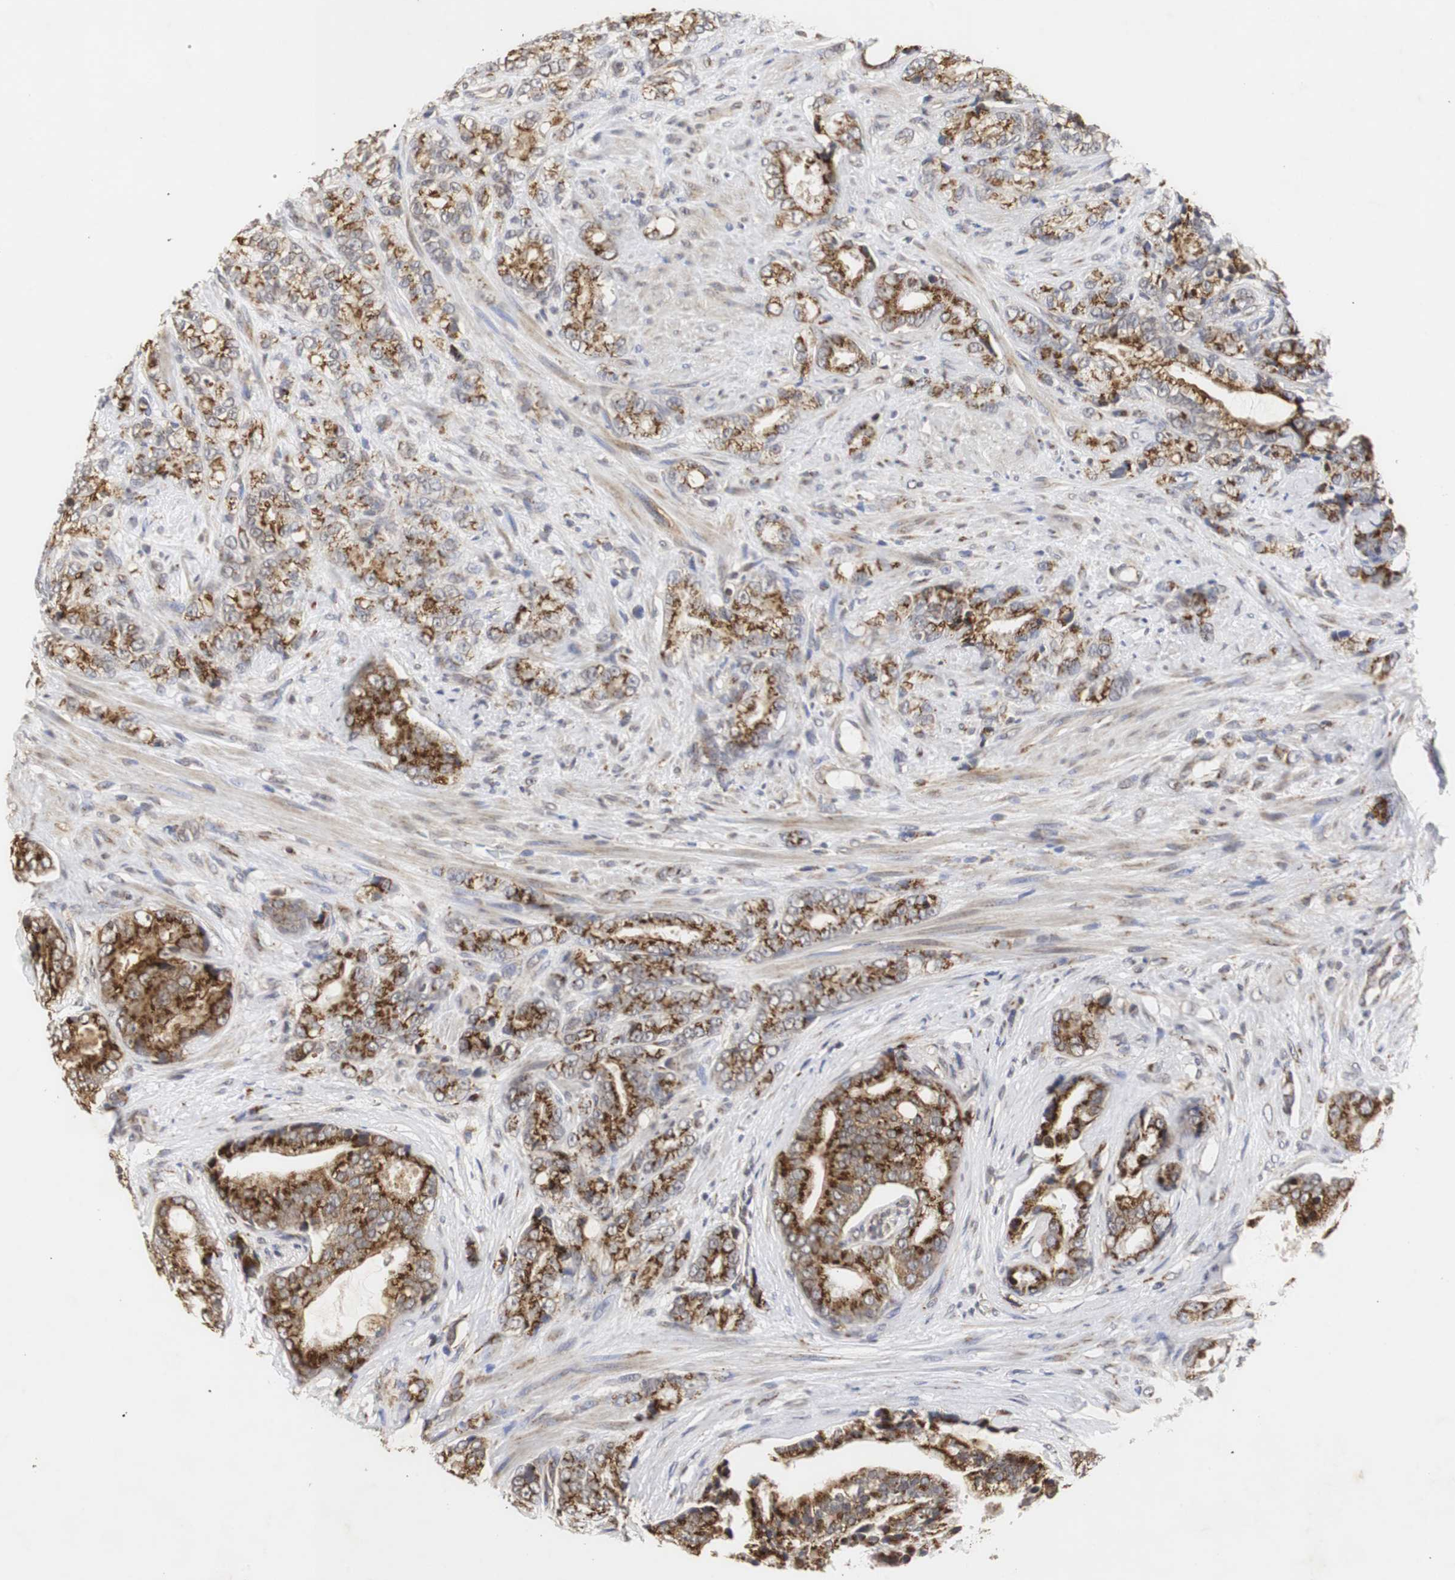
{"staining": {"intensity": "strong", "quantity": ">75%", "location": "cytoplasmic/membranous"}, "tissue": "prostate cancer", "cell_type": "Tumor cells", "image_type": "cancer", "snomed": [{"axis": "morphology", "description": "Adenocarcinoma, Low grade"}, {"axis": "topography", "description": "Prostate"}], "caption": "IHC of human prostate low-grade adenocarcinoma demonstrates high levels of strong cytoplasmic/membranous expression in approximately >75% of tumor cells.", "gene": "HSD17B10", "patient": {"sex": "male", "age": 58}}